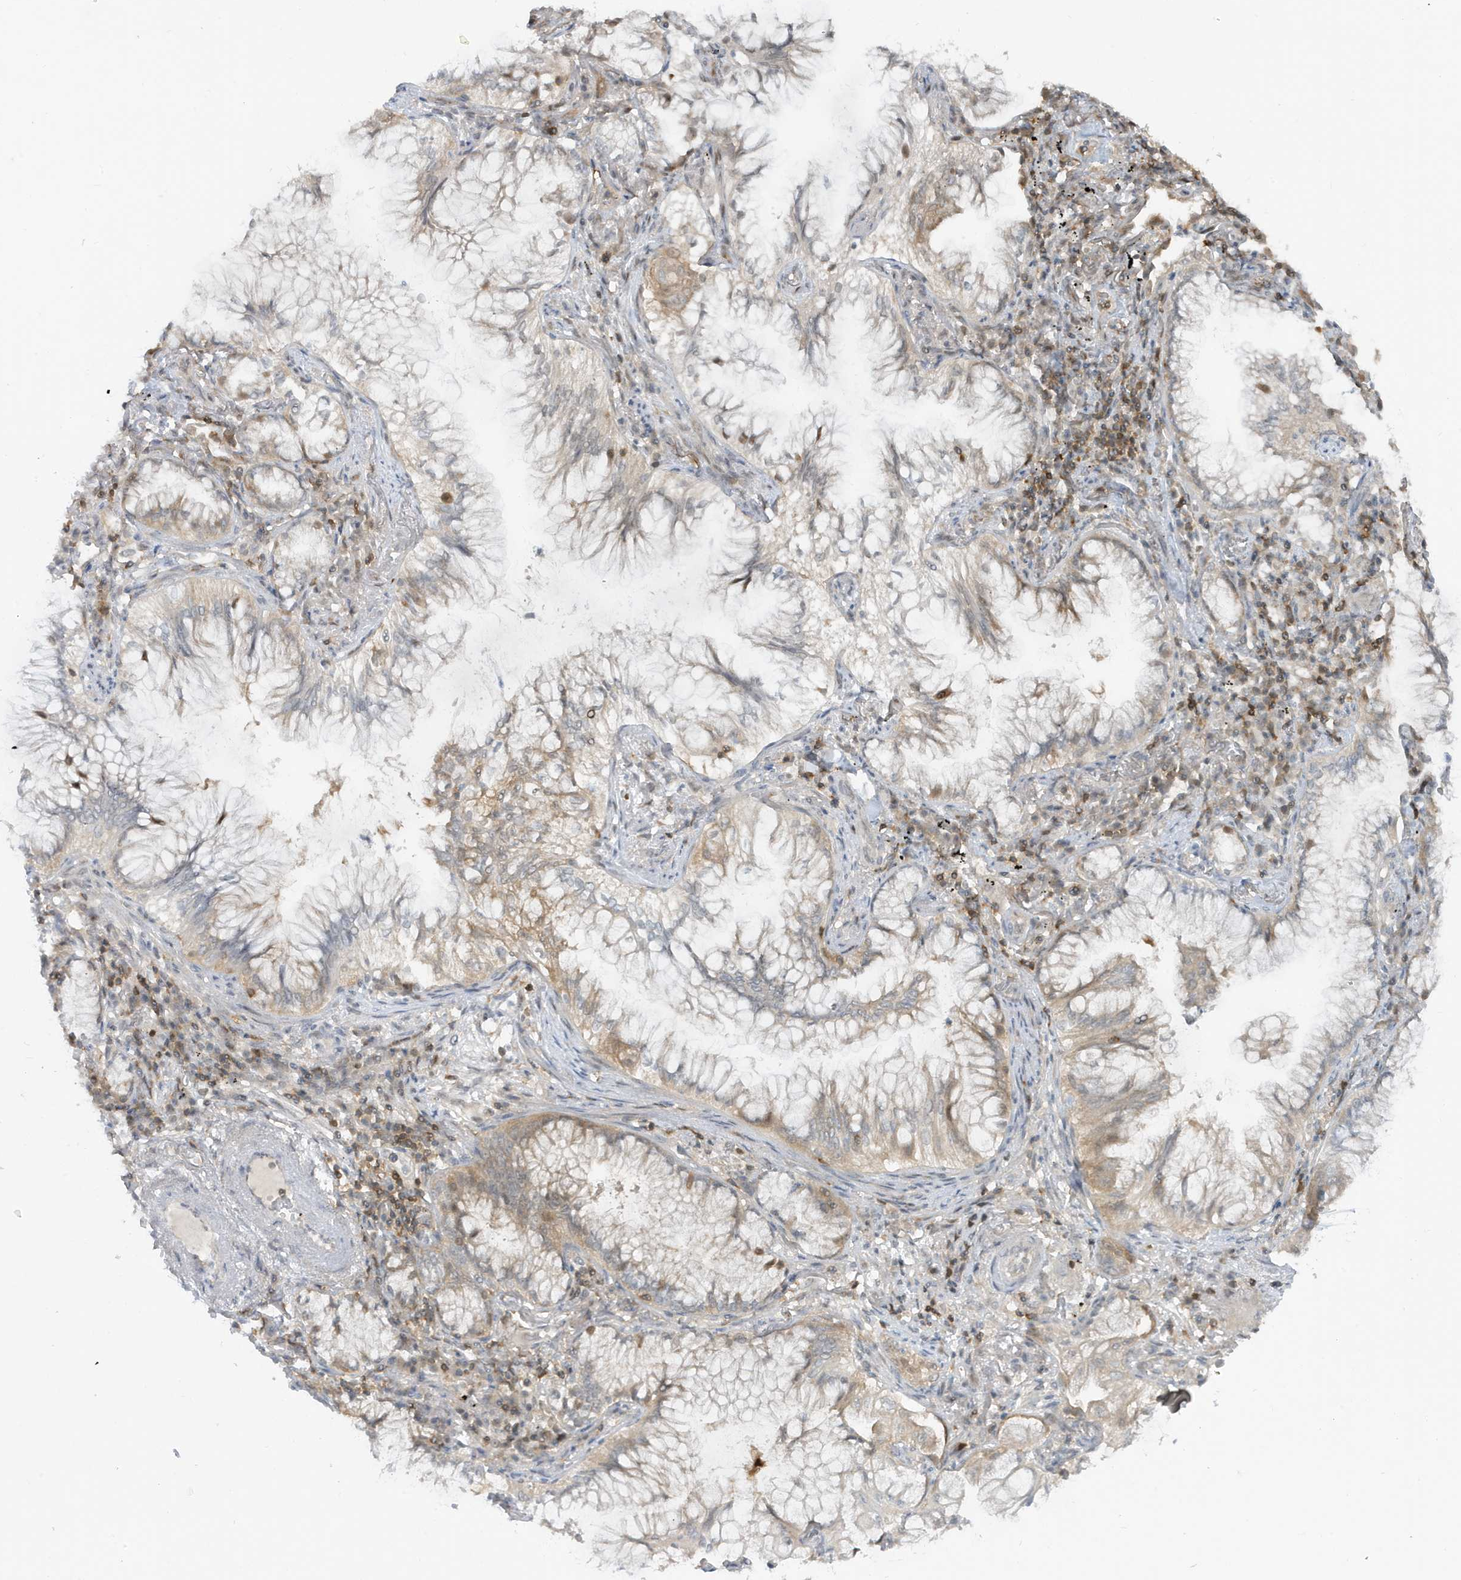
{"staining": {"intensity": "weak", "quantity": "<25%", "location": "cytoplasmic/membranous"}, "tissue": "lung cancer", "cell_type": "Tumor cells", "image_type": "cancer", "snomed": [{"axis": "morphology", "description": "Adenocarcinoma, NOS"}, {"axis": "topography", "description": "Lung"}], "caption": "This image is of adenocarcinoma (lung) stained with IHC to label a protein in brown with the nuclei are counter-stained blue. There is no positivity in tumor cells. Nuclei are stained in blue.", "gene": "OGA", "patient": {"sex": "female", "age": 70}}